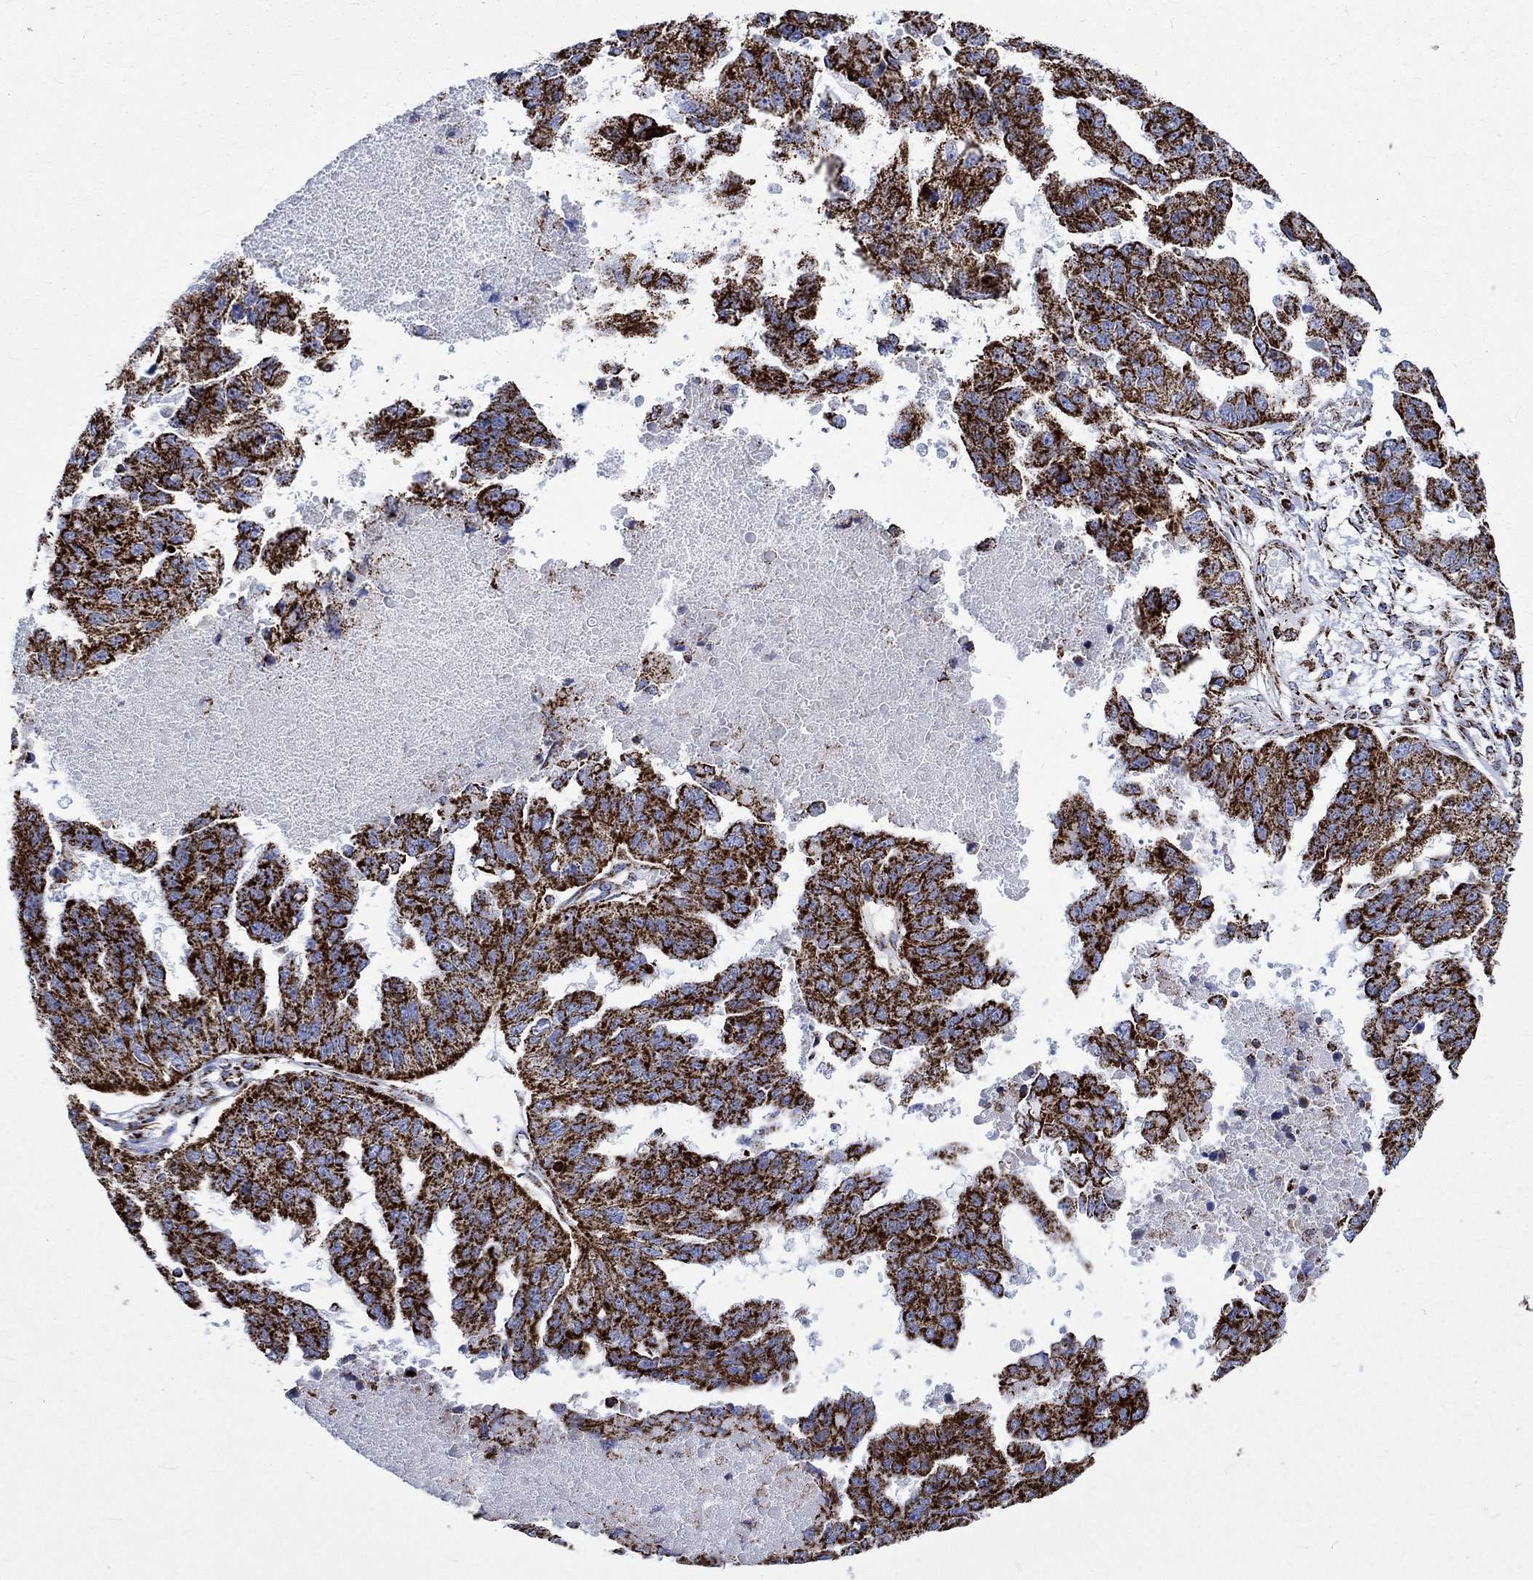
{"staining": {"intensity": "strong", "quantity": ">75%", "location": "cytoplasmic/membranous"}, "tissue": "ovarian cancer", "cell_type": "Tumor cells", "image_type": "cancer", "snomed": [{"axis": "morphology", "description": "Cystadenocarcinoma, serous, NOS"}, {"axis": "topography", "description": "Ovary"}], "caption": "Tumor cells reveal strong cytoplasmic/membranous staining in approximately >75% of cells in ovarian cancer. (brown staining indicates protein expression, while blue staining denotes nuclei).", "gene": "RCE1", "patient": {"sex": "female", "age": 58}}